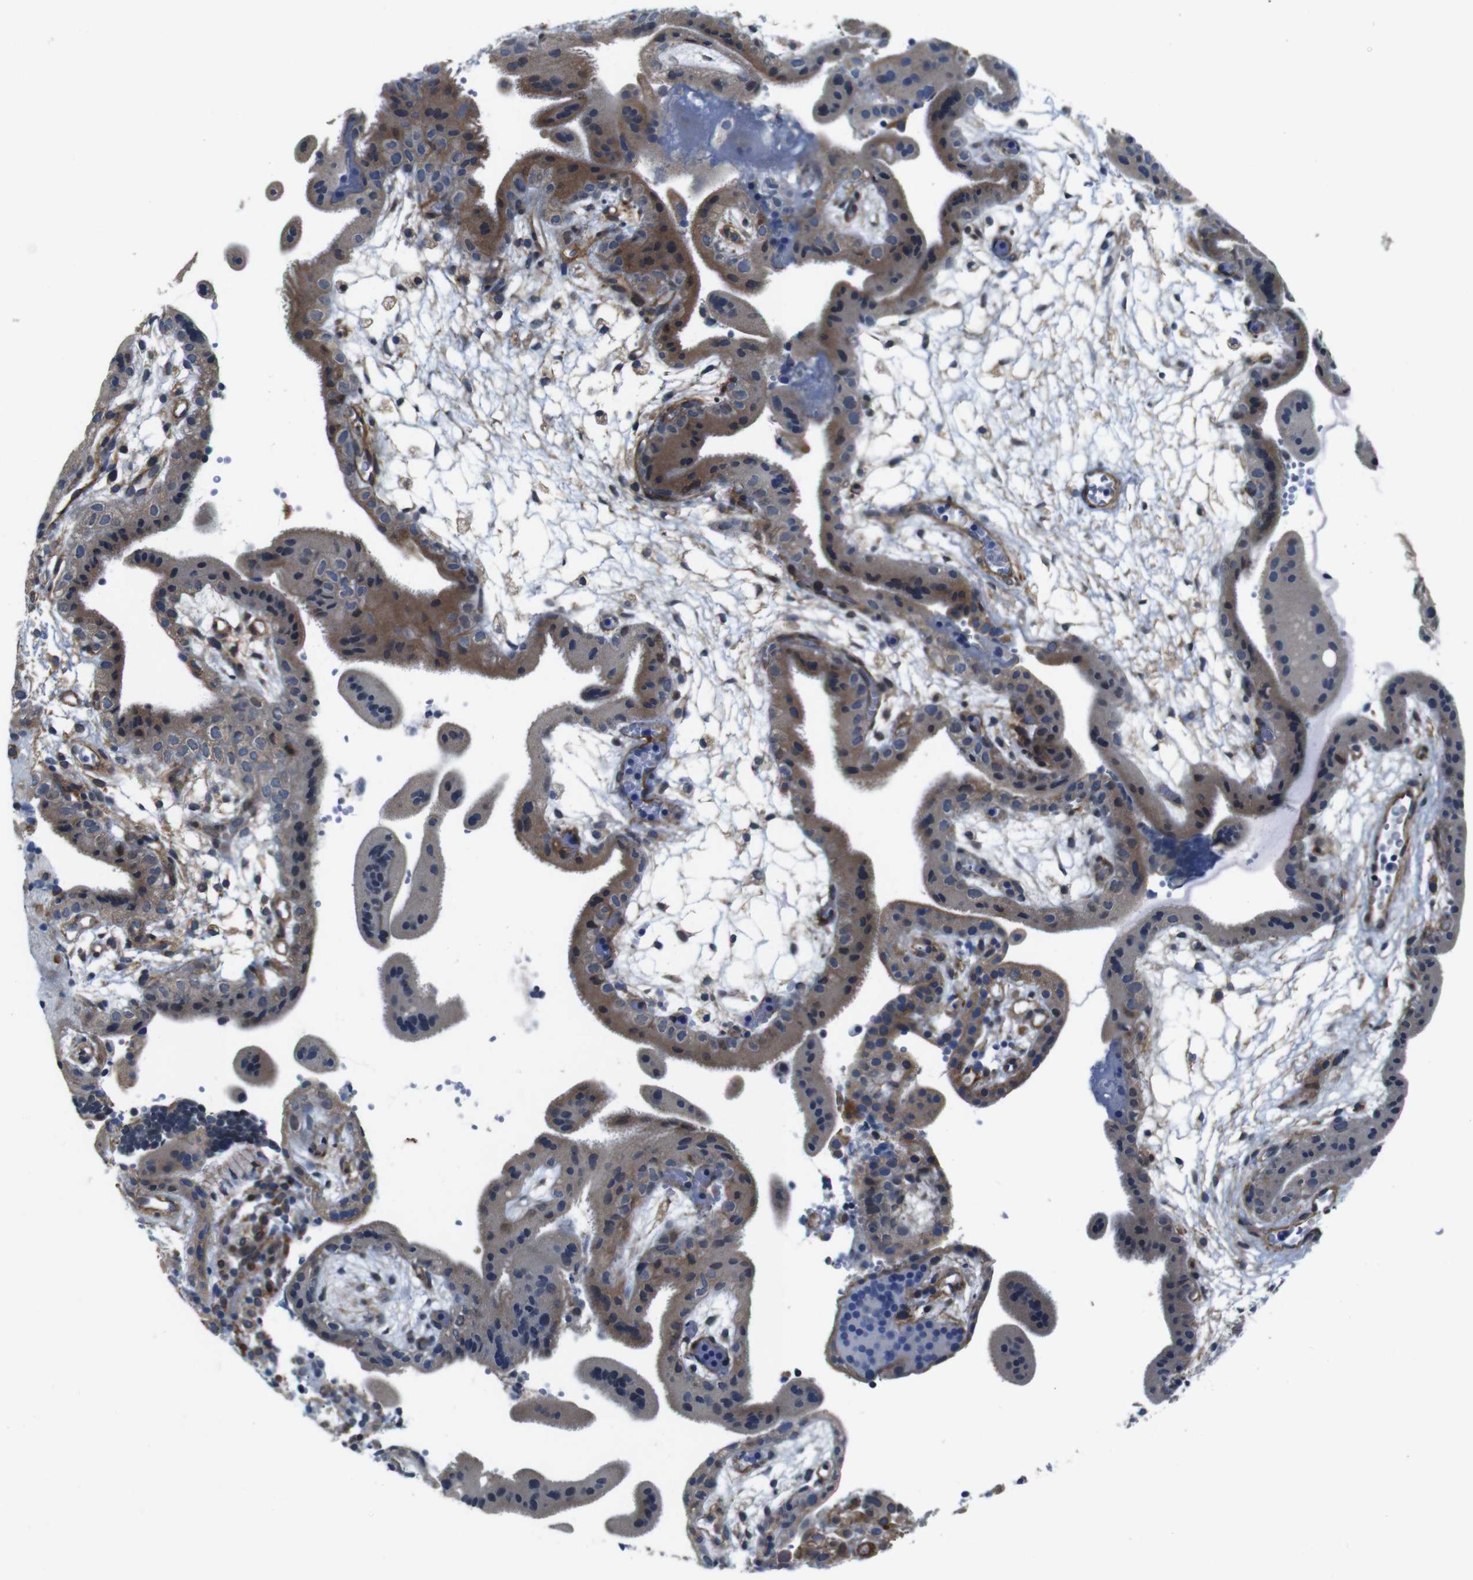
{"staining": {"intensity": "moderate", "quantity": "25%-75%", "location": "cytoplasmic/membranous"}, "tissue": "placenta", "cell_type": "Trophoblastic cells", "image_type": "normal", "snomed": [{"axis": "morphology", "description": "Normal tissue, NOS"}, {"axis": "topography", "description": "Placenta"}], "caption": "Moderate cytoplasmic/membranous staining is present in about 25%-75% of trophoblastic cells in benign placenta. (DAB (3,3'-diaminobenzidine) IHC, brown staining for protein, blue staining for nuclei).", "gene": "GGT7", "patient": {"sex": "female", "age": 18}}